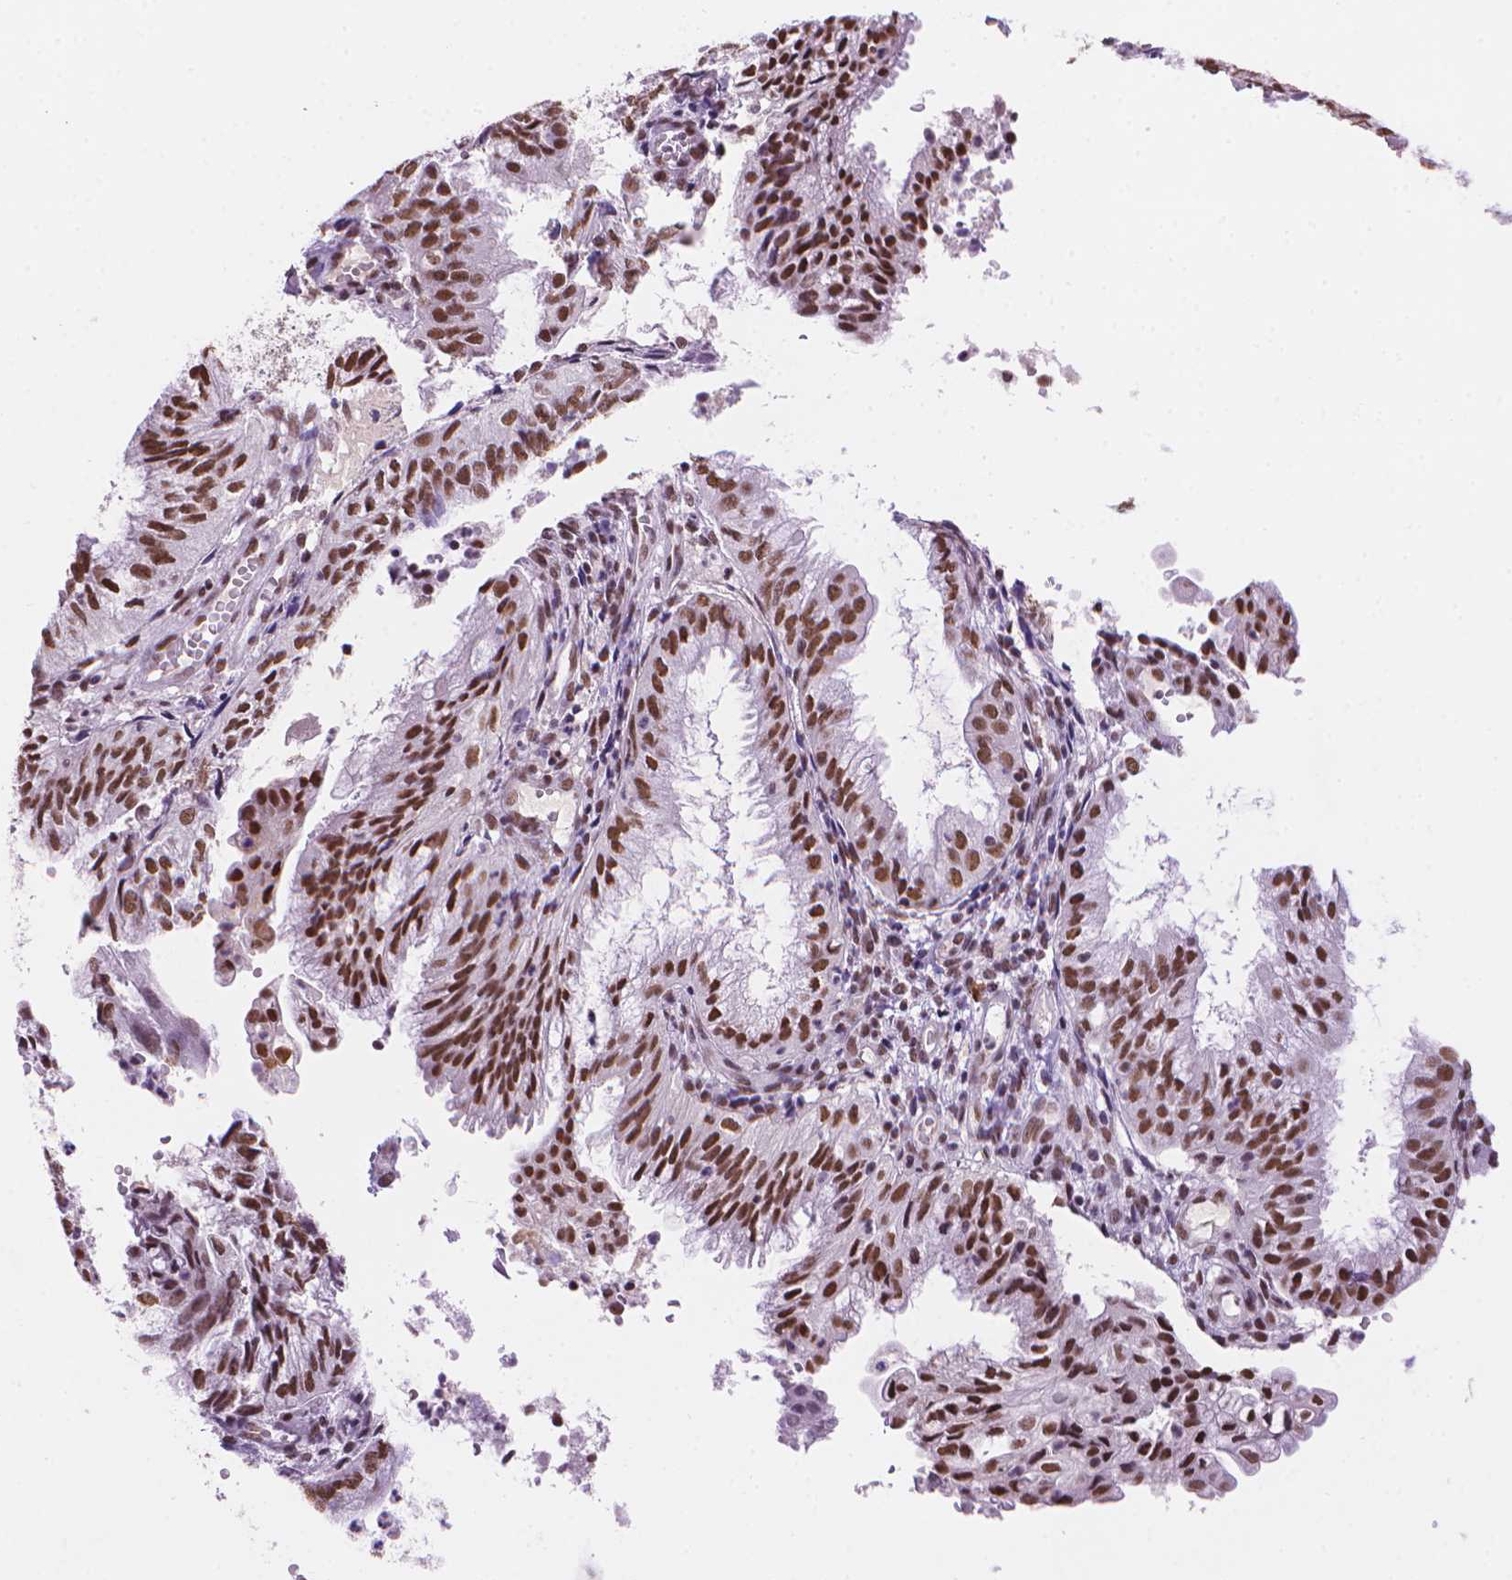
{"staining": {"intensity": "moderate", "quantity": ">75%", "location": "nuclear"}, "tissue": "endometrial cancer", "cell_type": "Tumor cells", "image_type": "cancer", "snomed": [{"axis": "morphology", "description": "Adenocarcinoma, NOS"}, {"axis": "topography", "description": "Endometrium"}], "caption": "Immunohistochemistry (IHC) histopathology image of neoplastic tissue: human endometrial adenocarcinoma stained using IHC demonstrates medium levels of moderate protein expression localized specifically in the nuclear of tumor cells, appearing as a nuclear brown color.", "gene": "RPA4", "patient": {"sex": "female", "age": 55}}